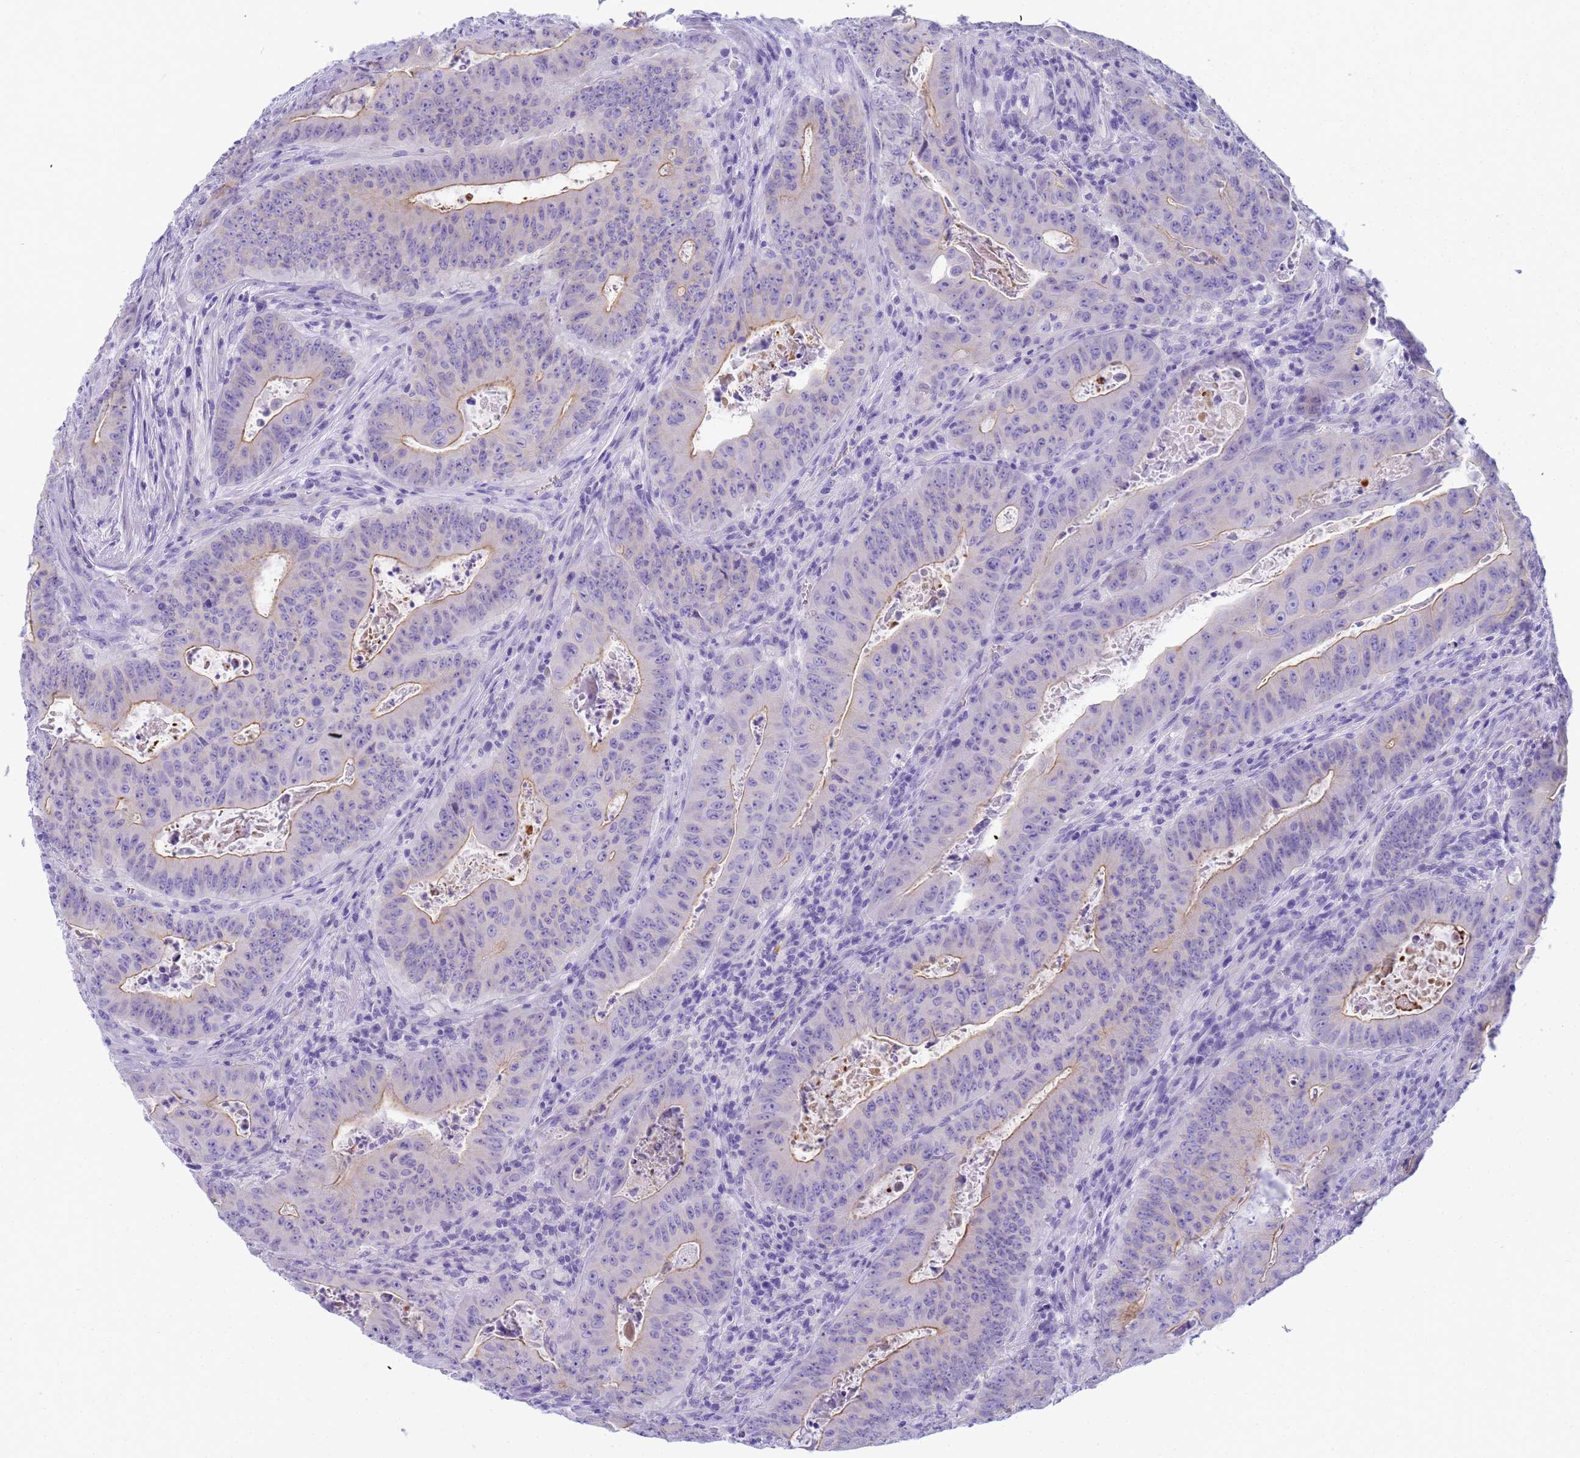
{"staining": {"intensity": "moderate", "quantity": "<25%", "location": "cytoplasmic/membranous"}, "tissue": "colorectal cancer", "cell_type": "Tumor cells", "image_type": "cancer", "snomed": [{"axis": "morphology", "description": "Adenocarcinoma, NOS"}, {"axis": "topography", "description": "Rectum"}], "caption": "Protein staining reveals moderate cytoplasmic/membranous positivity in about <25% of tumor cells in colorectal adenocarcinoma.", "gene": "RNASE2", "patient": {"sex": "female", "age": 75}}